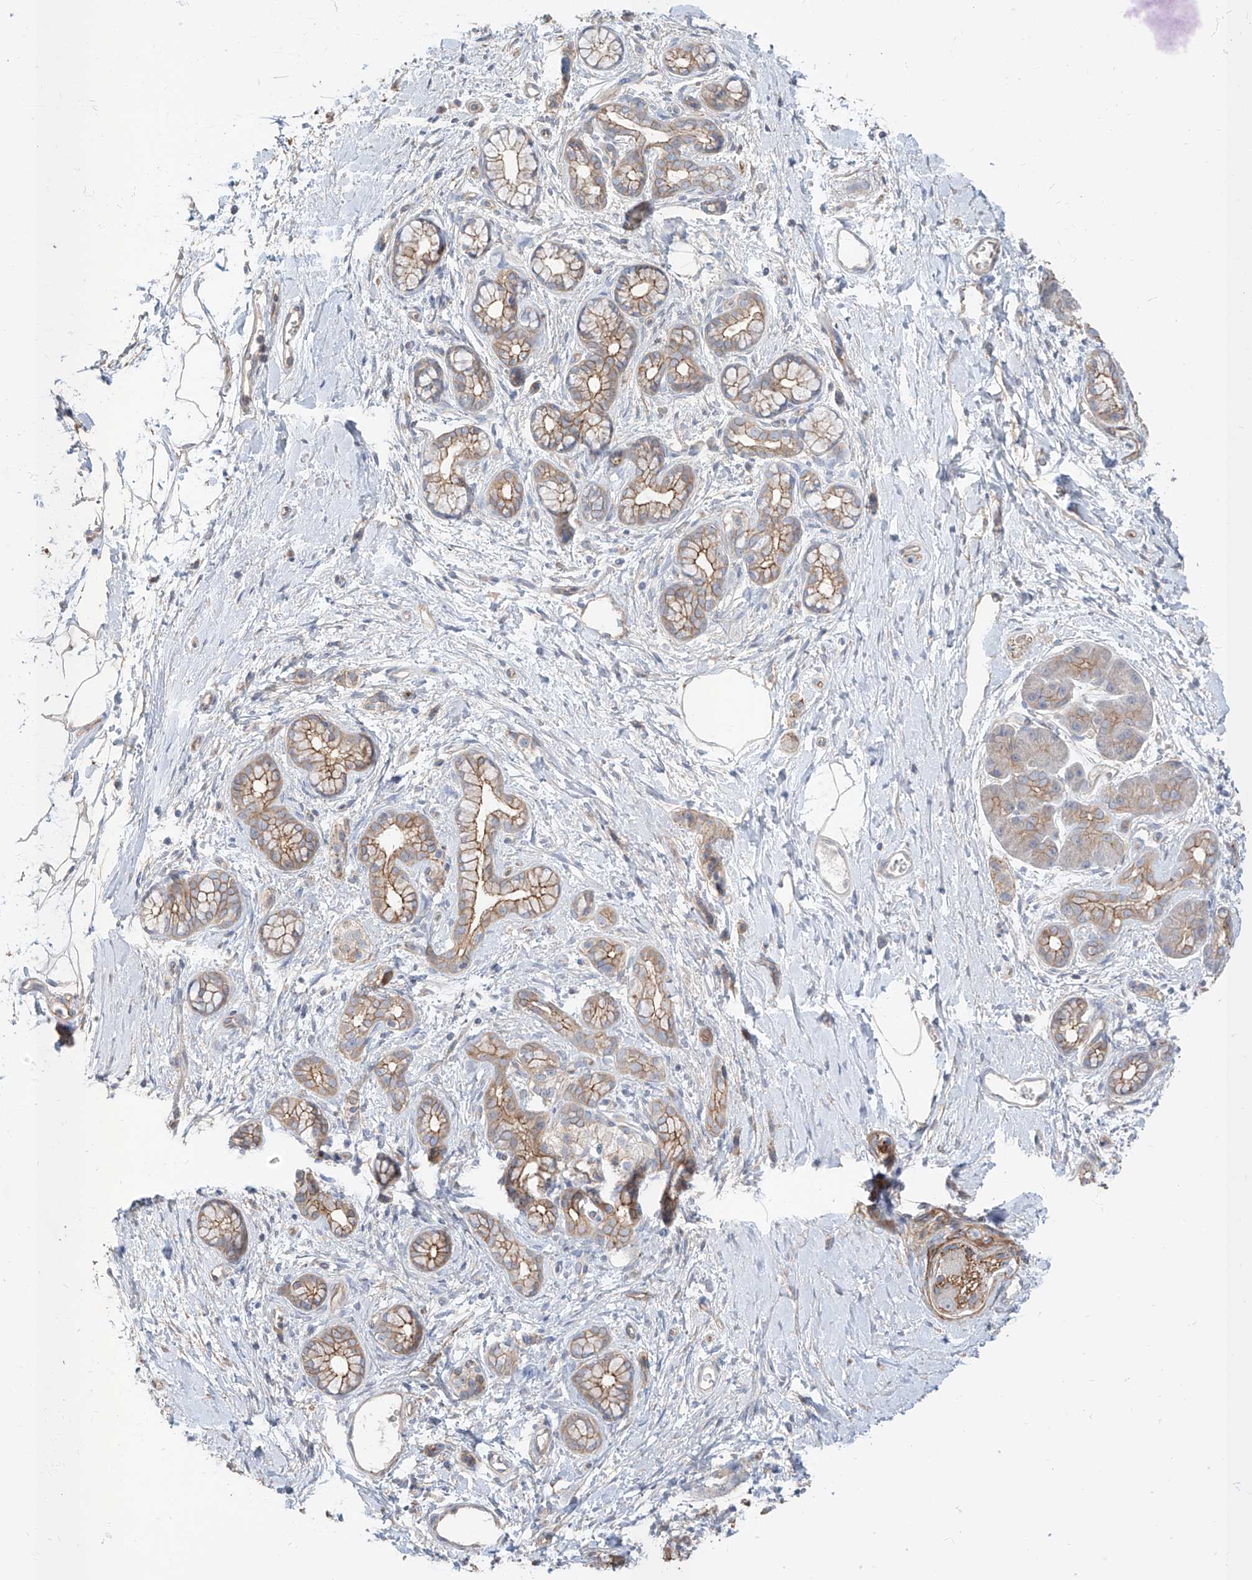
{"staining": {"intensity": "moderate", "quantity": "25%-75%", "location": "cytoplasmic/membranous"}, "tissue": "pancreatic cancer", "cell_type": "Tumor cells", "image_type": "cancer", "snomed": [{"axis": "morphology", "description": "Adenocarcinoma, NOS"}, {"axis": "topography", "description": "Pancreas"}], "caption": "DAB (3,3'-diaminobenzidine) immunohistochemical staining of pancreatic cancer (adenocarcinoma) demonstrates moderate cytoplasmic/membranous protein expression in about 25%-75% of tumor cells.", "gene": "EPHX4", "patient": {"sex": "male", "age": 58}}